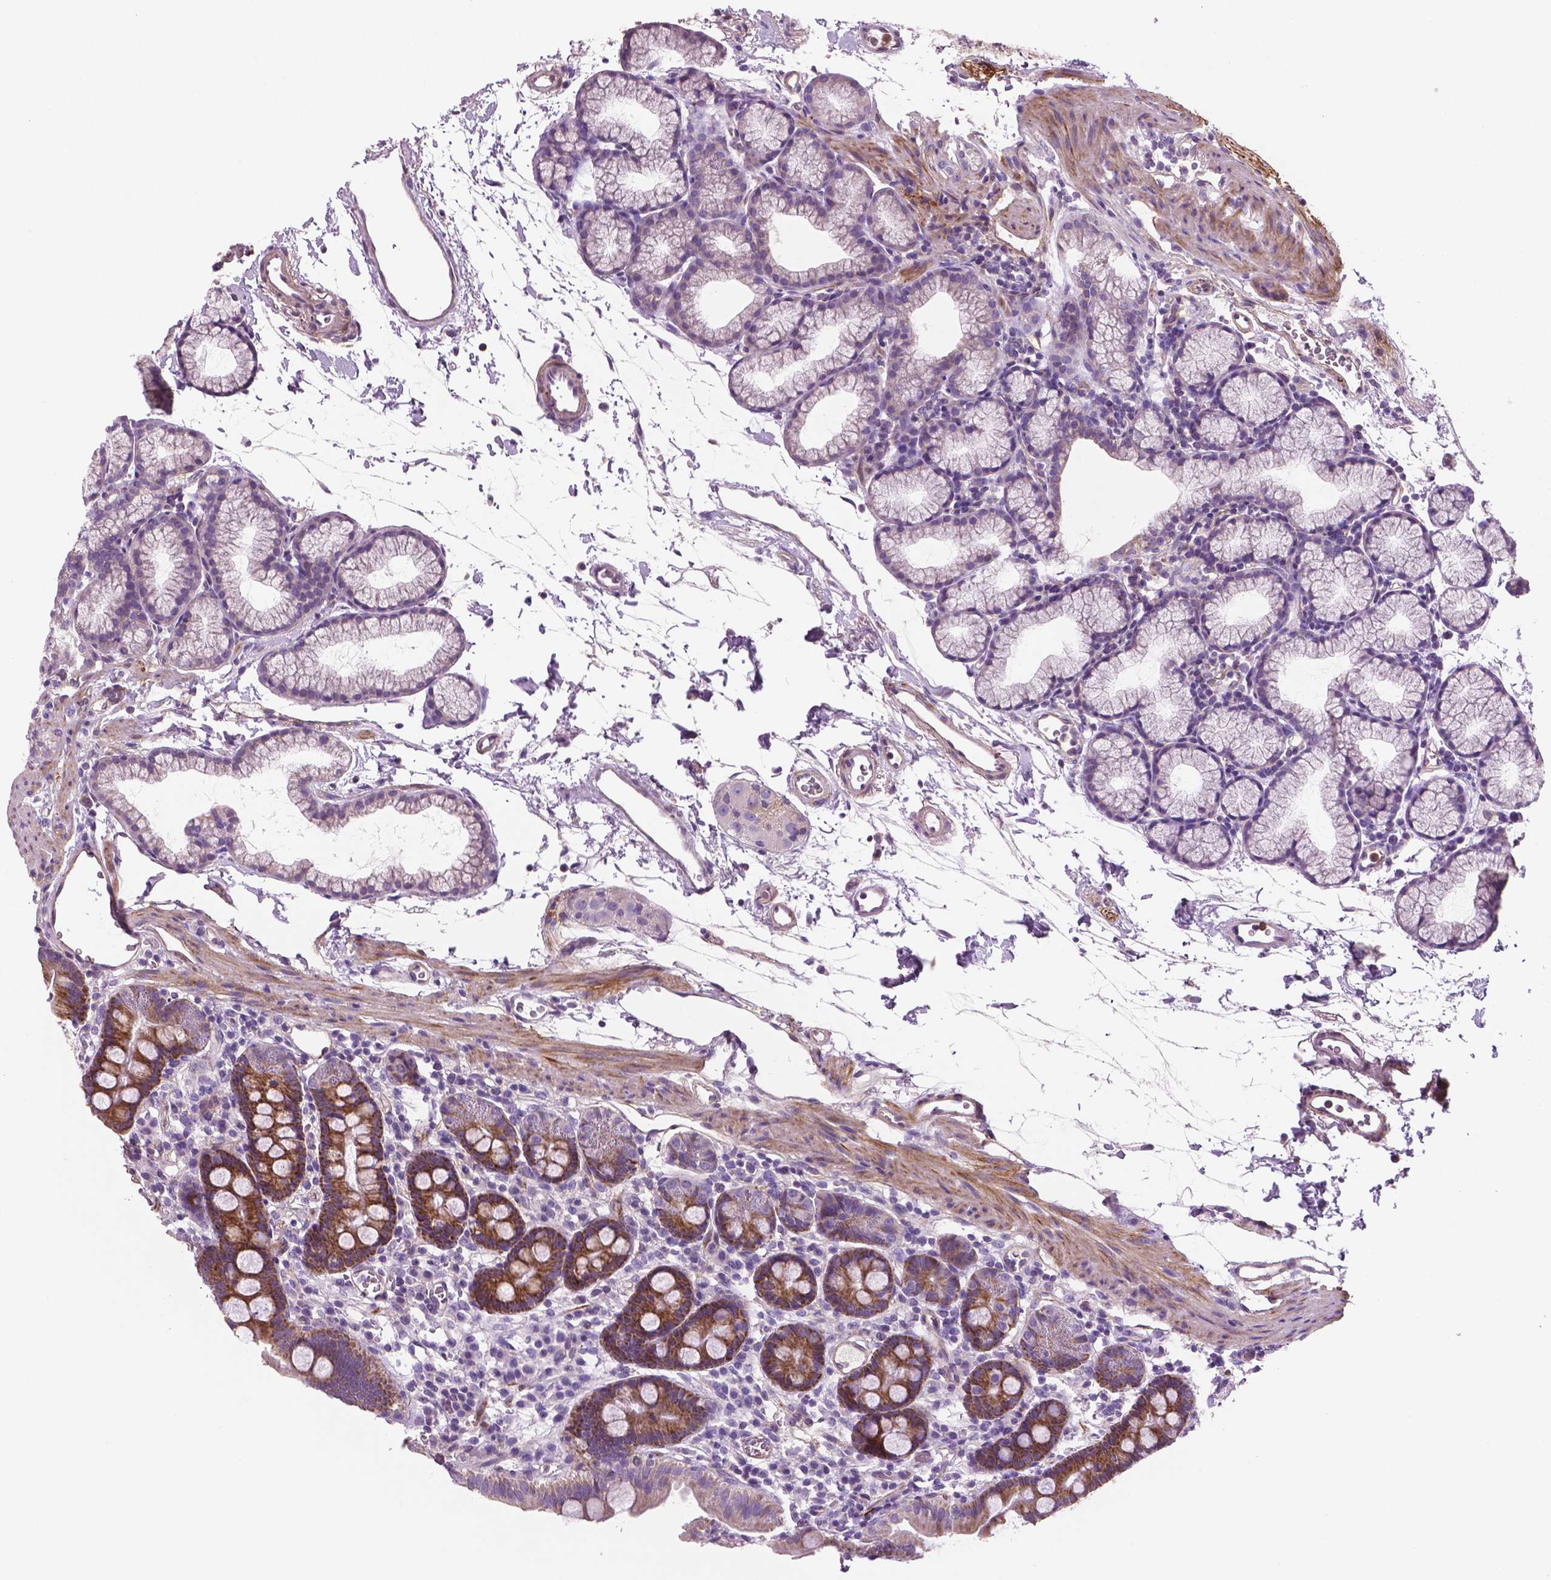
{"staining": {"intensity": "moderate", "quantity": "25%-75%", "location": "cytoplasmic/membranous"}, "tissue": "duodenum", "cell_type": "Glandular cells", "image_type": "normal", "snomed": [{"axis": "morphology", "description": "Normal tissue, NOS"}, {"axis": "topography", "description": "Duodenum"}], "caption": "About 25%-75% of glandular cells in benign duodenum reveal moderate cytoplasmic/membranous protein positivity as visualized by brown immunohistochemical staining.", "gene": "PTX3", "patient": {"sex": "male", "age": 59}}